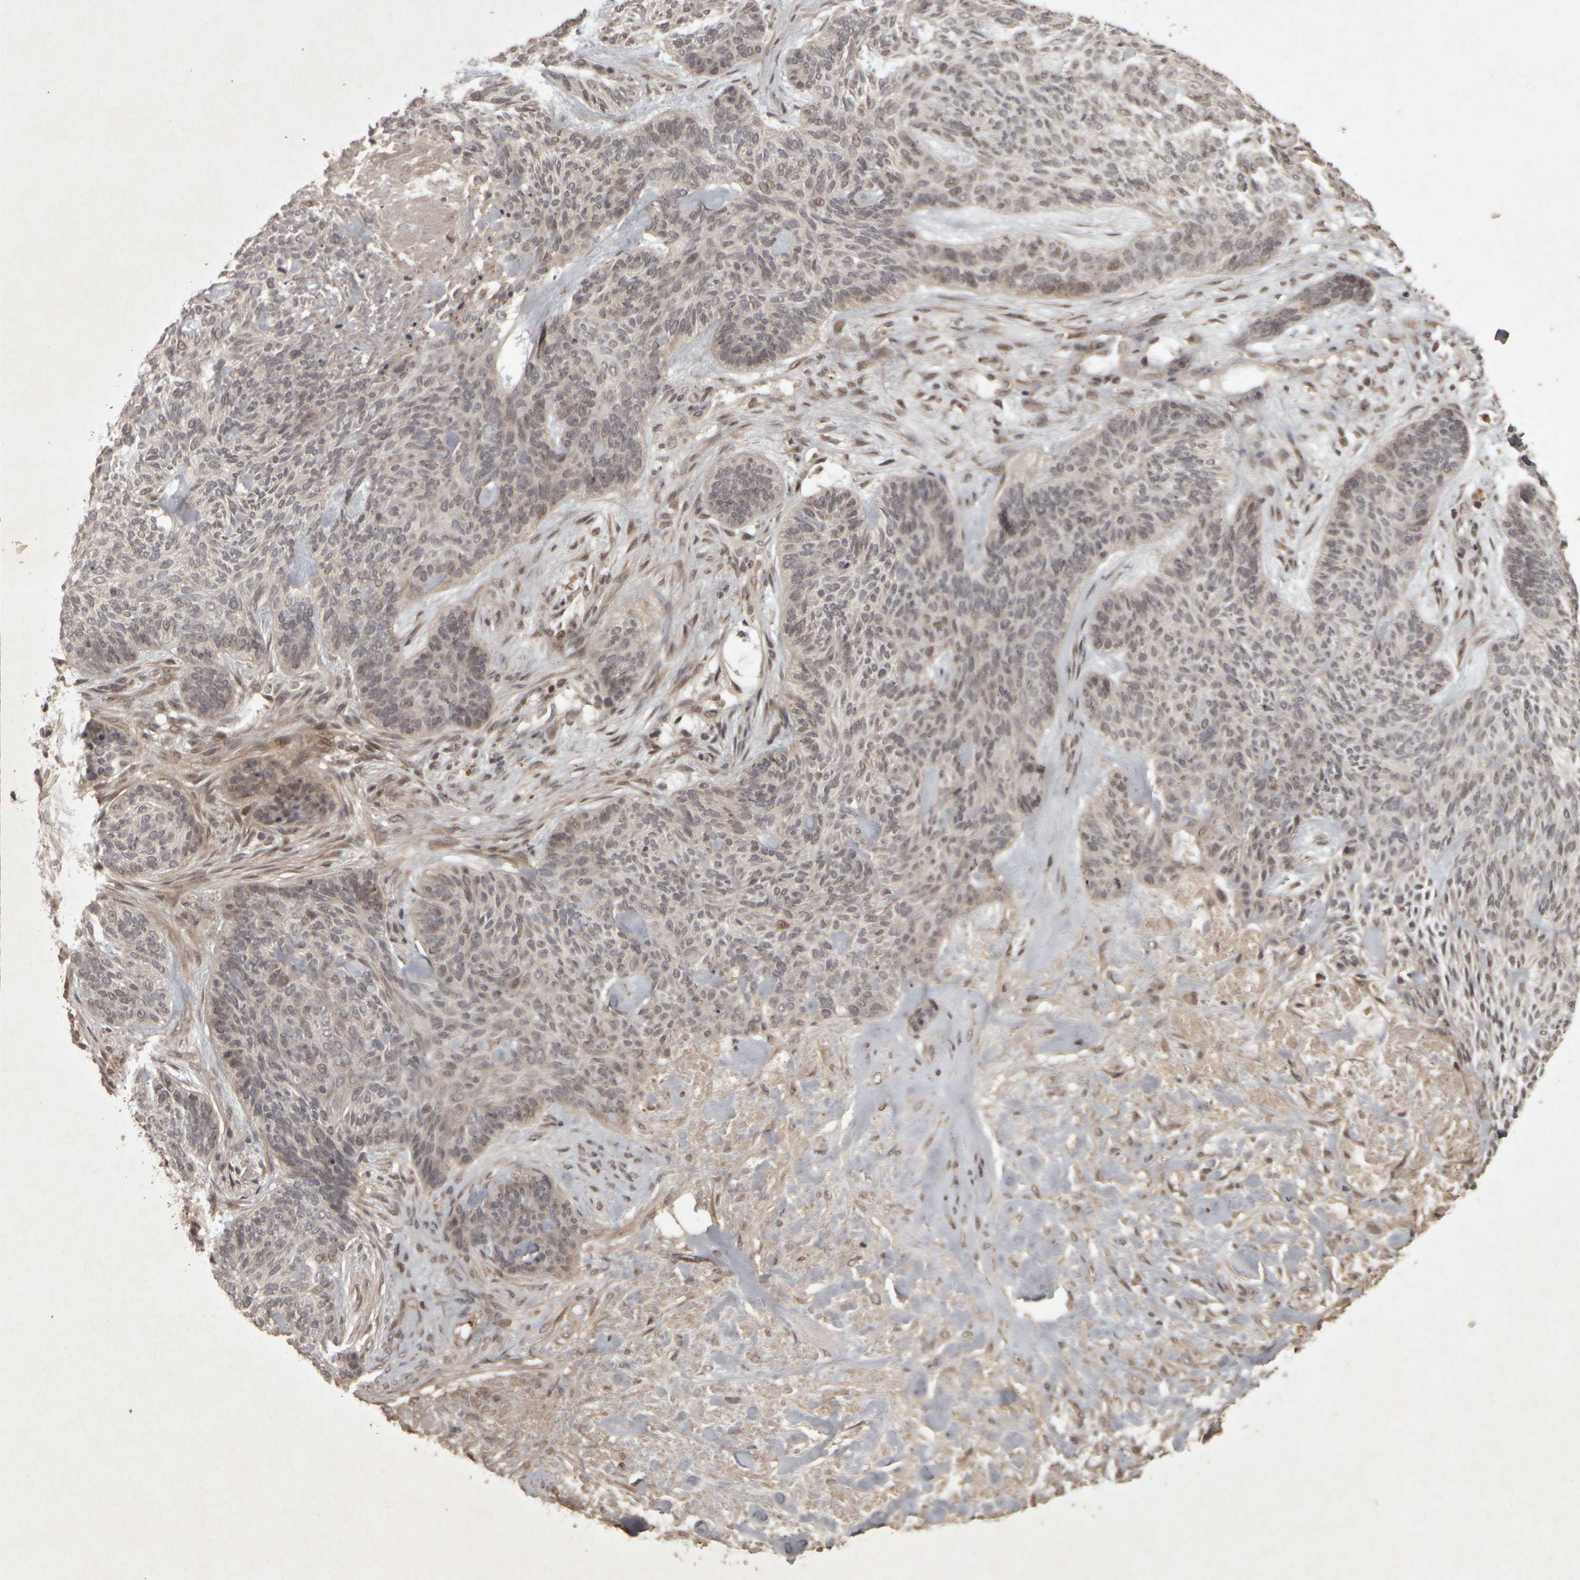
{"staining": {"intensity": "weak", "quantity": "<25%", "location": "nuclear"}, "tissue": "skin cancer", "cell_type": "Tumor cells", "image_type": "cancer", "snomed": [{"axis": "morphology", "description": "Basal cell carcinoma"}, {"axis": "topography", "description": "Skin"}], "caption": "A micrograph of human skin cancer (basal cell carcinoma) is negative for staining in tumor cells.", "gene": "ACO1", "patient": {"sex": "male", "age": 55}}